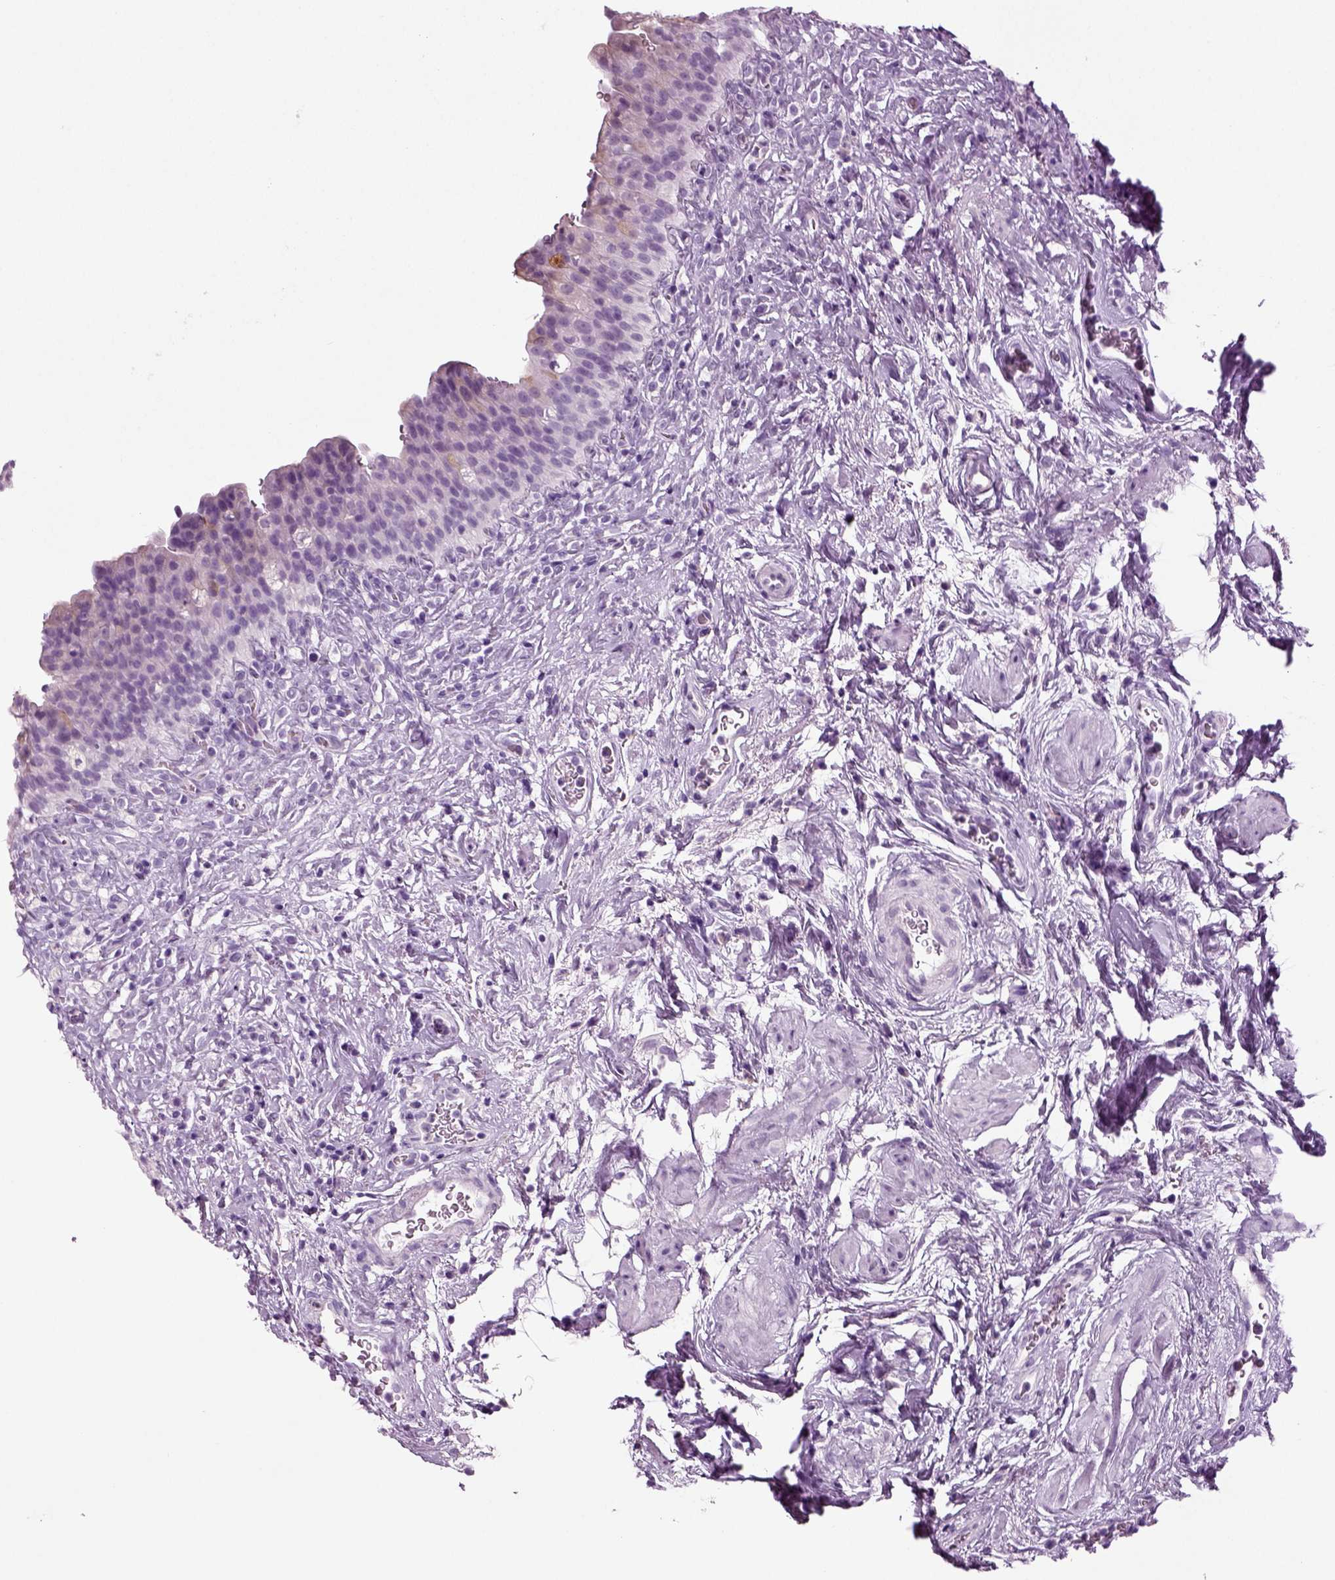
{"staining": {"intensity": "moderate", "quantity": "<25%", "location": "cytoplasmic/membranous"}, "tissue": "urinary bladder", "cell_type": "Urothelial cells", "image_type": "normal", "snomed": [{"axis": "morphology", "description": "Normal tissue, NOS"}, {"axis": "topography", "description": "Urinary bladder"}], "caption": "IHC micrograph of benign urinary bladder: human urinary bladder stained using immunohistochemistry (IHC) demonstrates low levels of moderate protein expression localized specifically in the cytoplasmic/membranous of urothelial cells, appearing as a cytoplasmic/membranous brown color.", "gene": "CRABP1", "patient": {"sex": "male", "age": 76}}